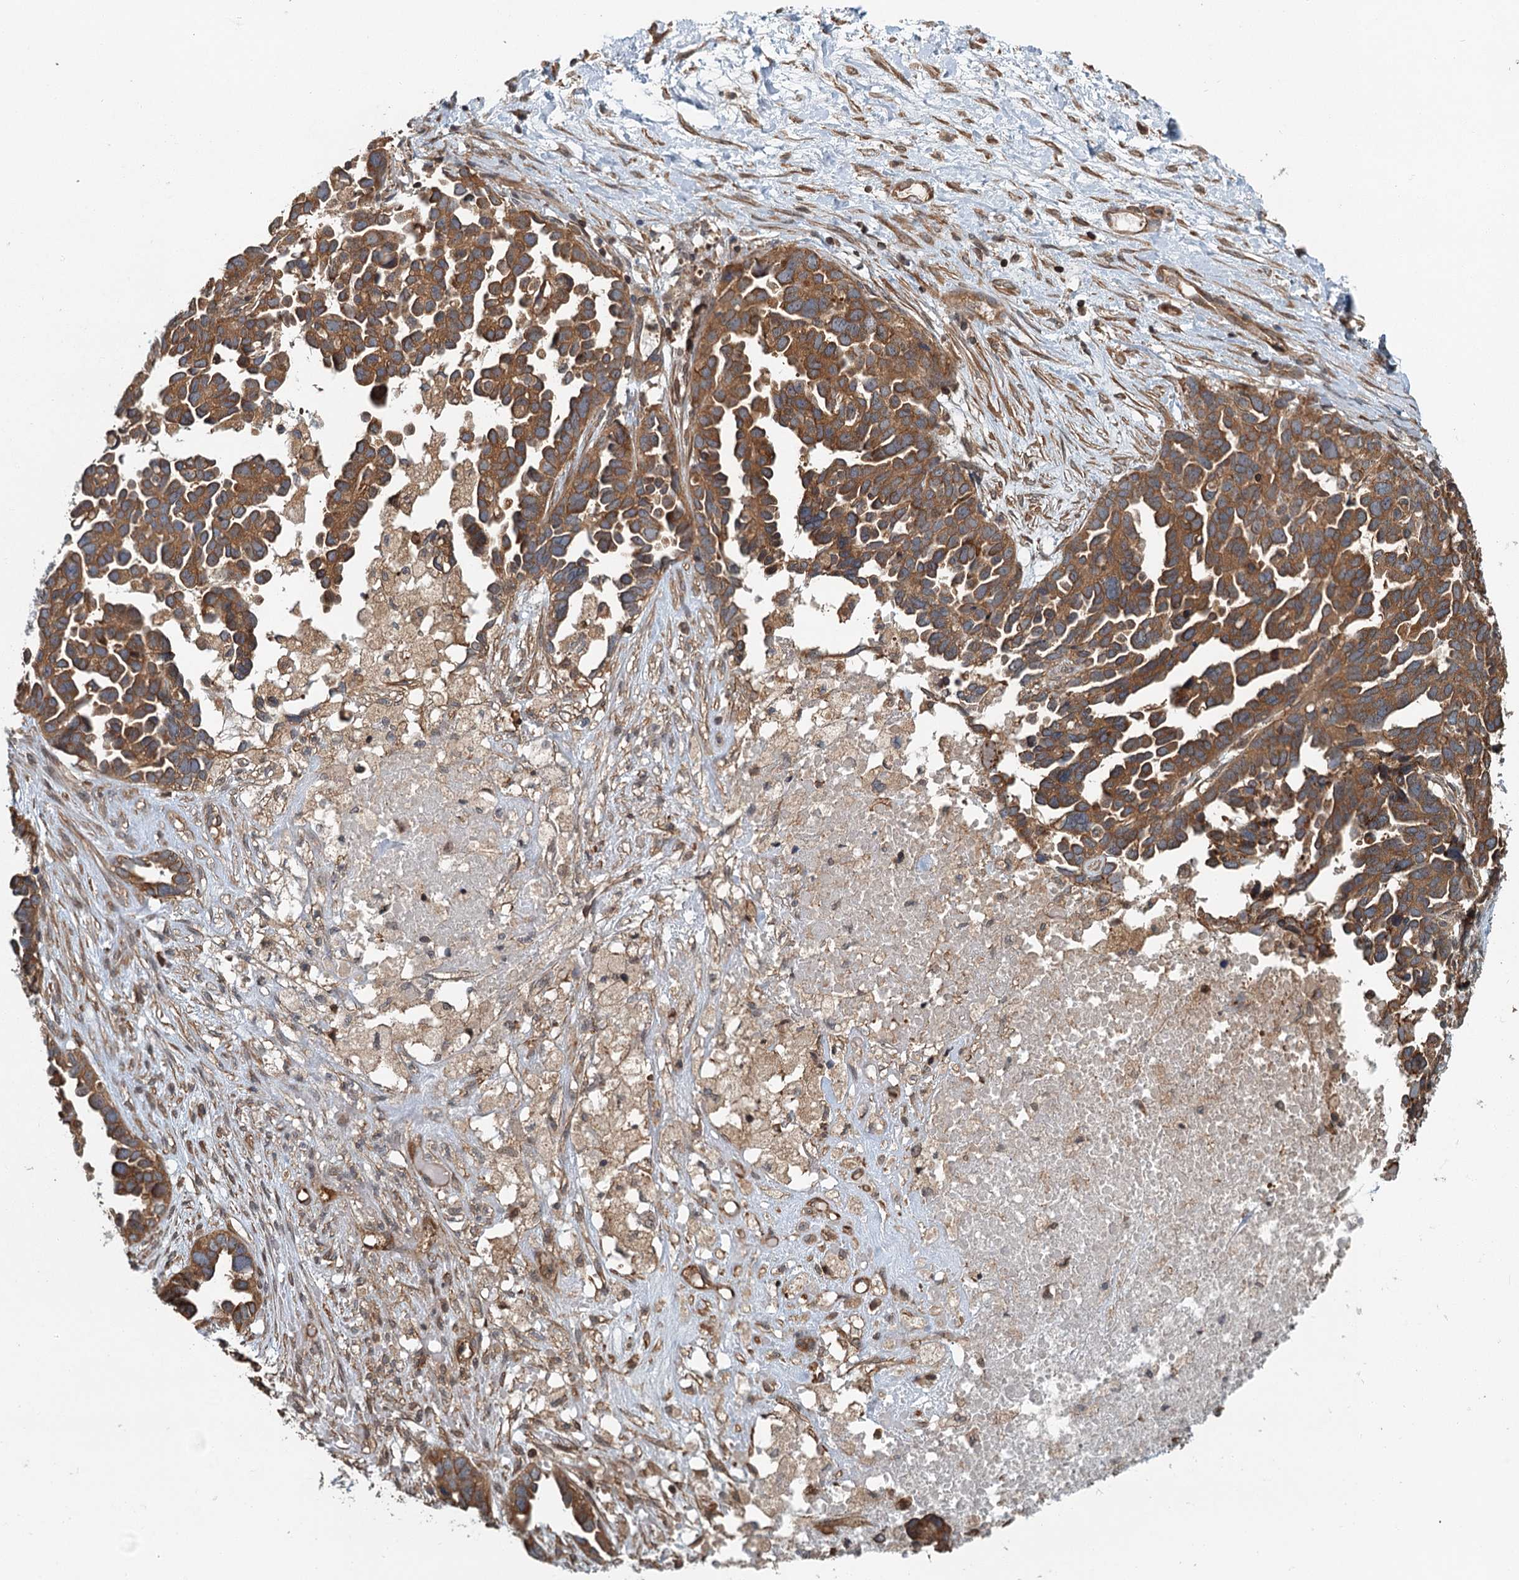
{"staining": {"intensity": "moderate", "quantity": ">75%", "location": "cytoplasmic/membranous"}, "tissue": "ovarian cancer", "cell_type": "Tumor cells", "image_type": "cancer", "snomed": [{"axis": "morphology", "description": "Cystadenocarcinoma, serous, NOS"}, {"axis": "topography", "description": "Ovary"}], "caption": "This is an image of immunohistochemistry staining of ovarian cancer, which shows moderate expression in the cytoplasmic/membranous of tumor cells.", "gene": "ZNF527", "patient": {"sex": "female", "age": 54}}